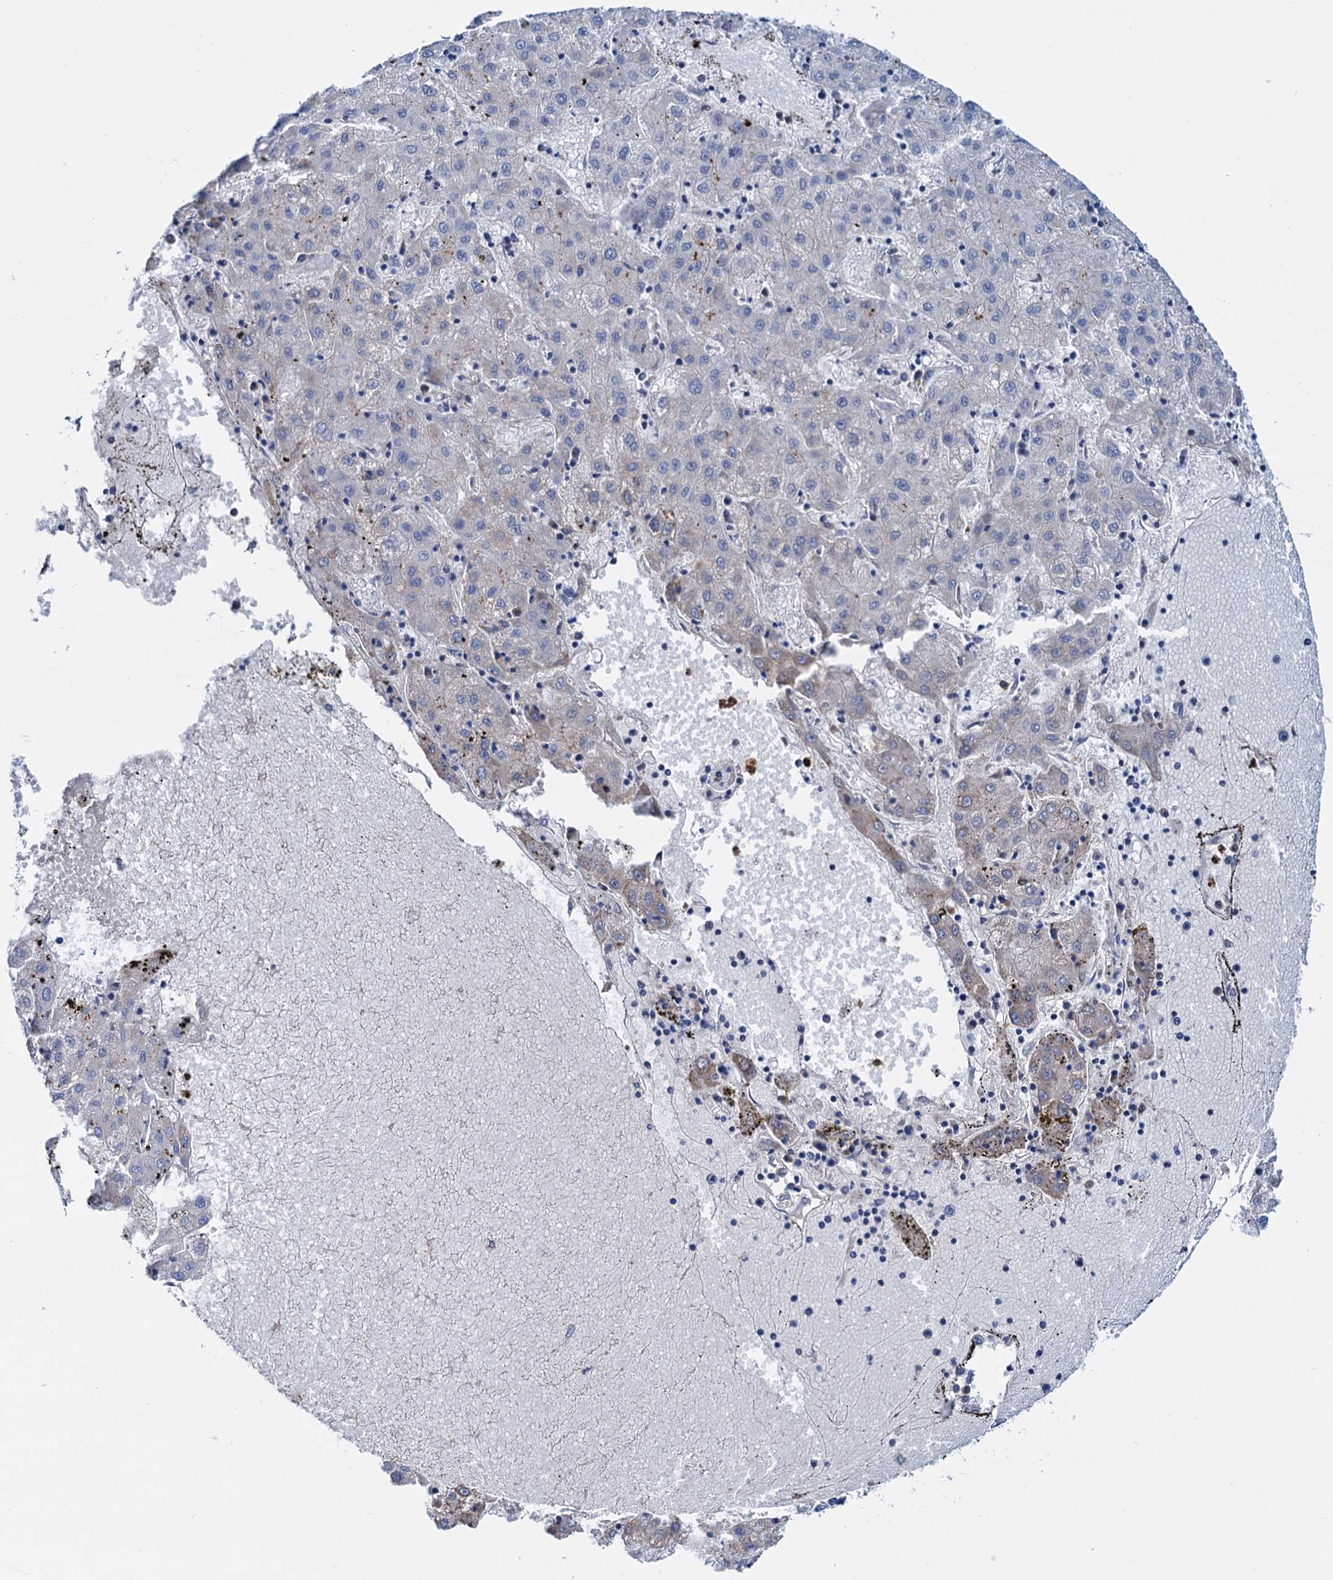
{"staining": {"intensity": "negative", "quantity": "none", "location": "none"}, "tissue": "liver cancer", "cell_type": "Tumor cells", "image_type": "cancer", "snomed": [{"axis": "morphology", "description": "Carcinoma, Hepatocellular, NOS"}, {"axis": "topography", "description": "Liver"}], "caption": "High power microscopy photomicrograph of an IHC image of liver cancer, revealing no significant expression in tumor cells.", "gene": "RASSF9", "patient": {"sex": "male", "age": 72}}